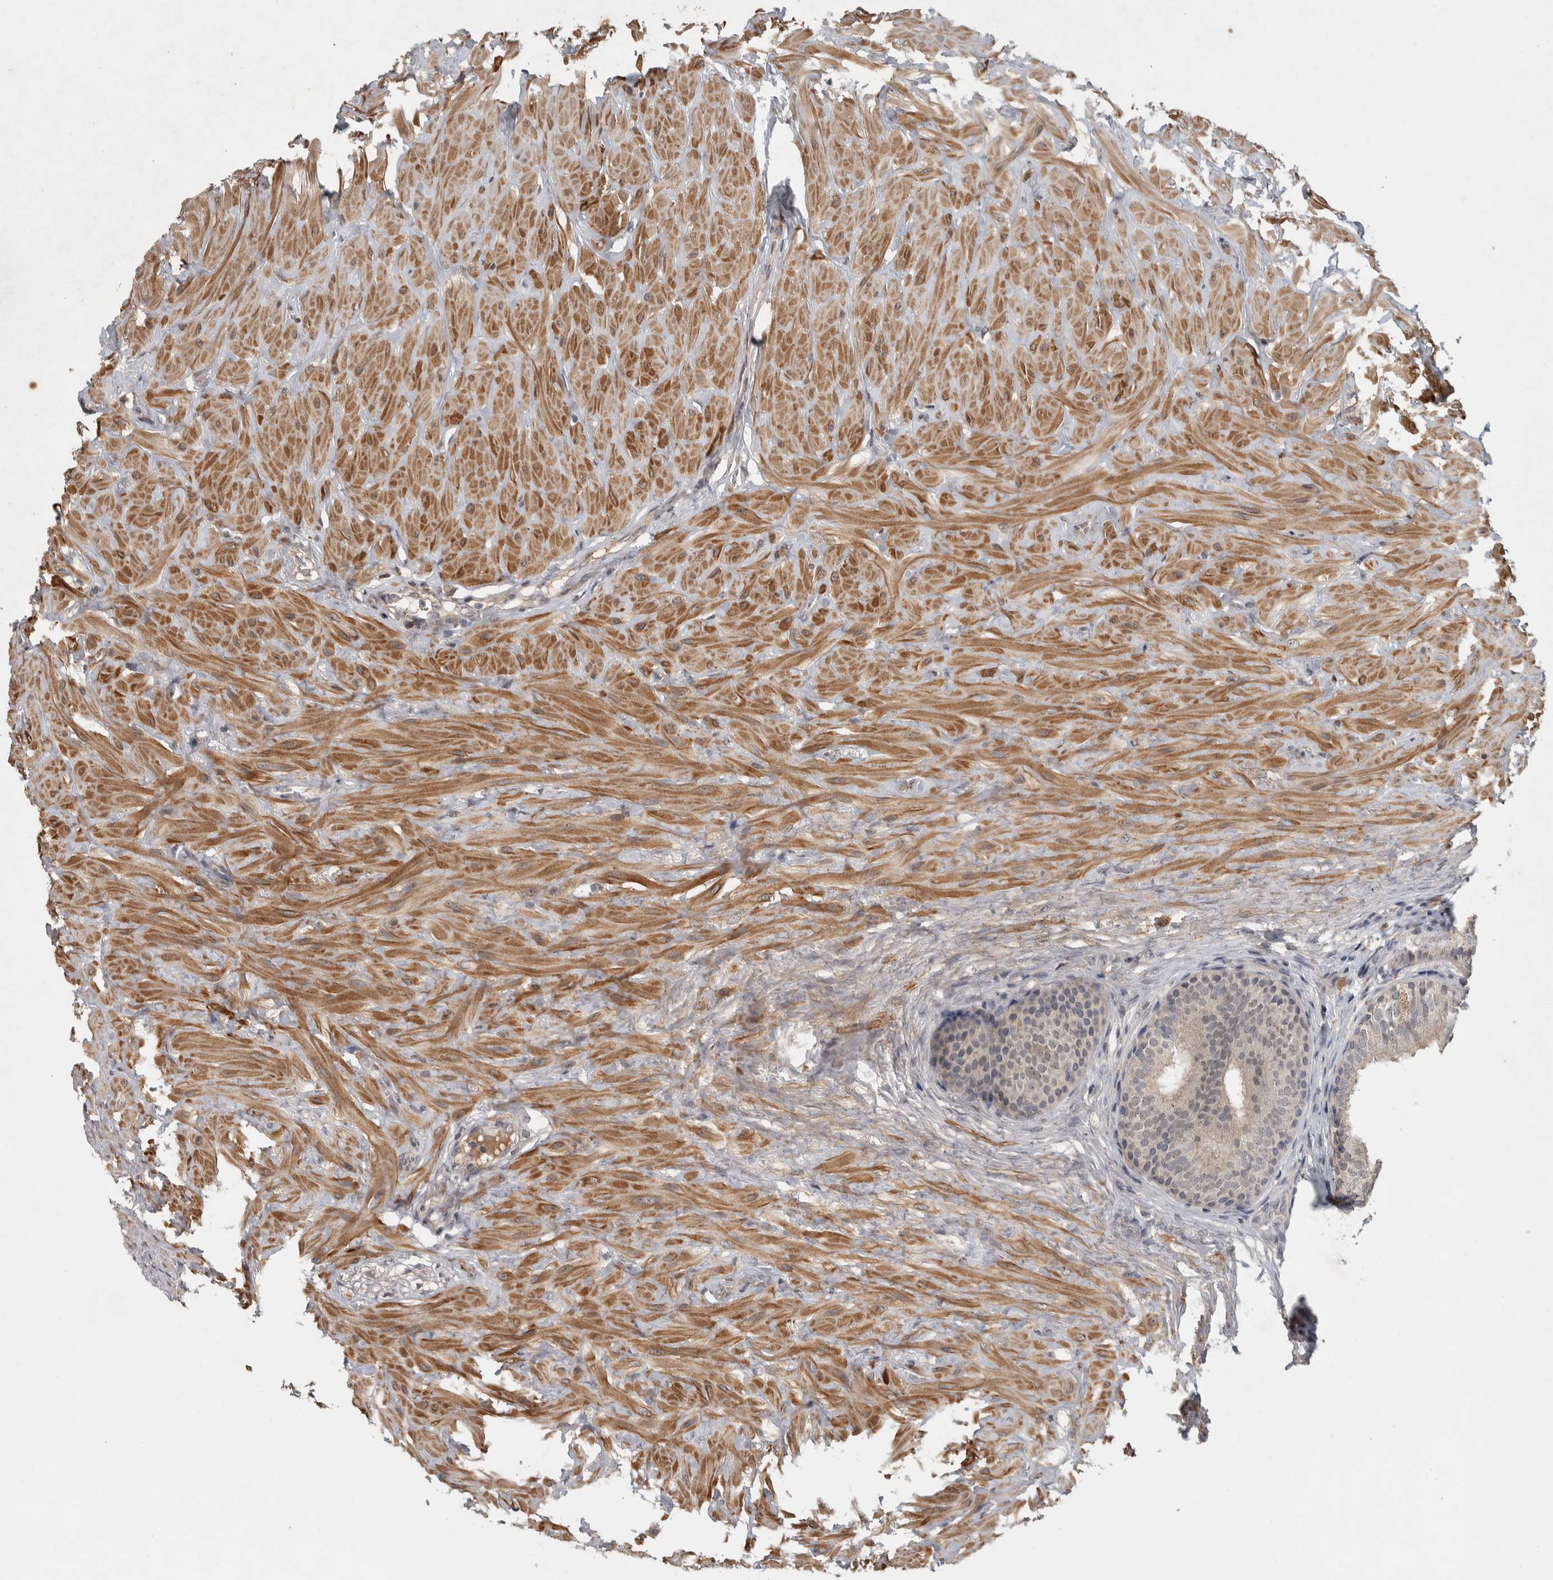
{"staining": {"intensity": "weak", "quantity": "<25%", "location": "cytoplasmic/membranous,nuclear"}, "tissue": "epididymis", "cell_type": "Glandular cells", "image_type": "normal", "snomed": [{"axis": "morphology", "description": "Normal tissue, NOS"}, {"axis": "topography", "description": "Soft tissue"}, {"axis": "topography", "description": "Epididymis"}], "caption": "Immunohistochemical staining of benign human epididymis exhibits no significant staining in glandular cells.", "gene": "CHRM3", "patient": {"sex": "male", "age": 26}}